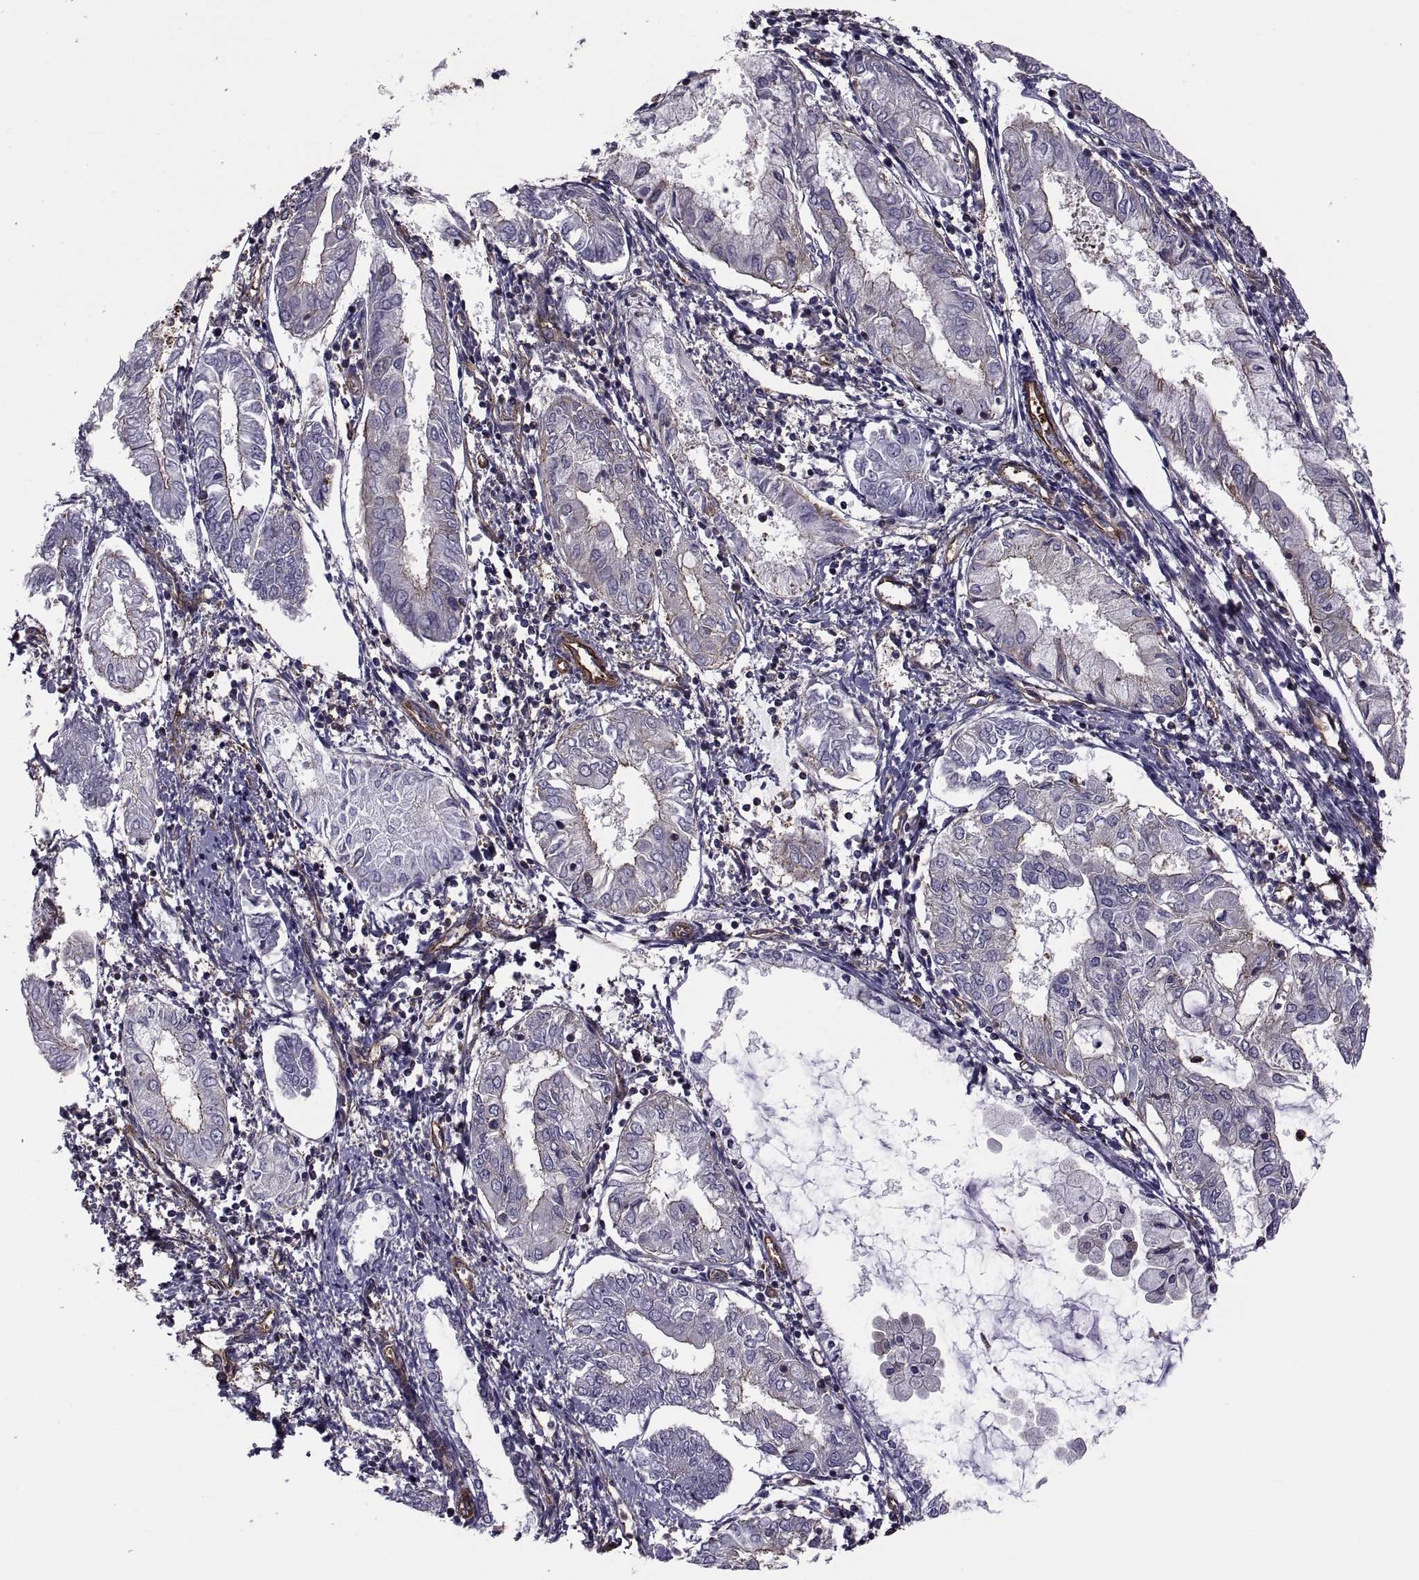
{"staining": {"intensity": "moderate", "quantity": "<25%", "location": "cytoplasmic/membranous"}, "tissue": "endometrial cancer", "cell_type": "Tumor cells", "image_type": "cancer", "snomed": [{"axis": "morphology", "description": "Adenocarcinoma, NOS"}, {"axis": "topography", "description": "Endometrium"}], "caption": "Adenocarcinoma (endometrial) stained with a brown dye exhibits moderate cytoplasmic/membranous positive expression in about <25% of tumor cells.", "gene": "MYH9", "patient": {"sex": "female", "age": 68}}